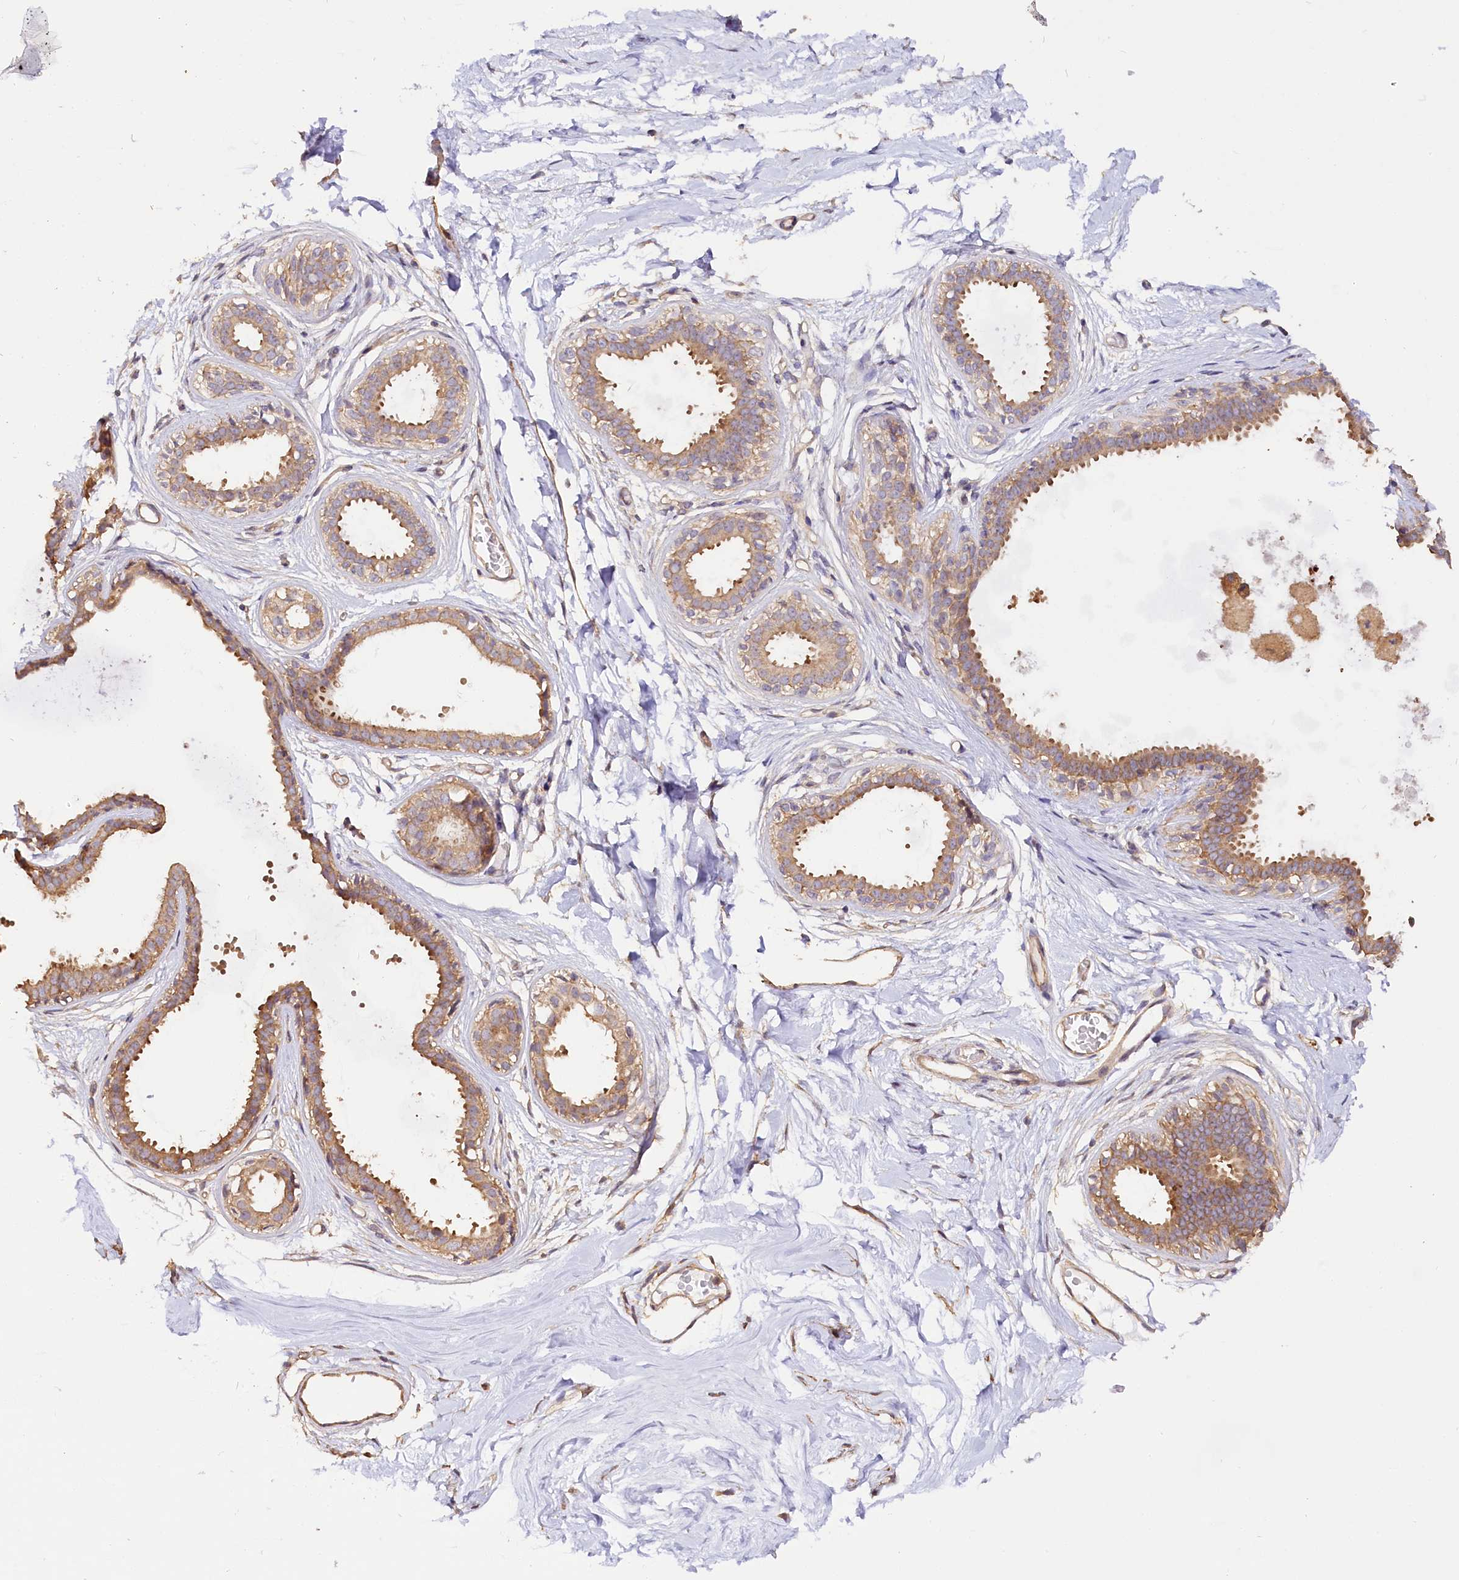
{"staining": {"intensity": "weak", "quantity": ">75%", "location": "cytoplasmic/membranous"}, "tissue": "breast", "cell_type": "Adipocytes", "image_type": "normal", "snomed": [{"axis": "morphology", "description": "Normal tissue, NOS"}, {"axis": "topography", "description": "Breast"}], "caption": "Benign breast demonstrates weak cytoplasmic/membranous staining in approximately >75% of adipocytes.", "gene": "KATNB1", "patient": {"sex": "female", "age": 45}}